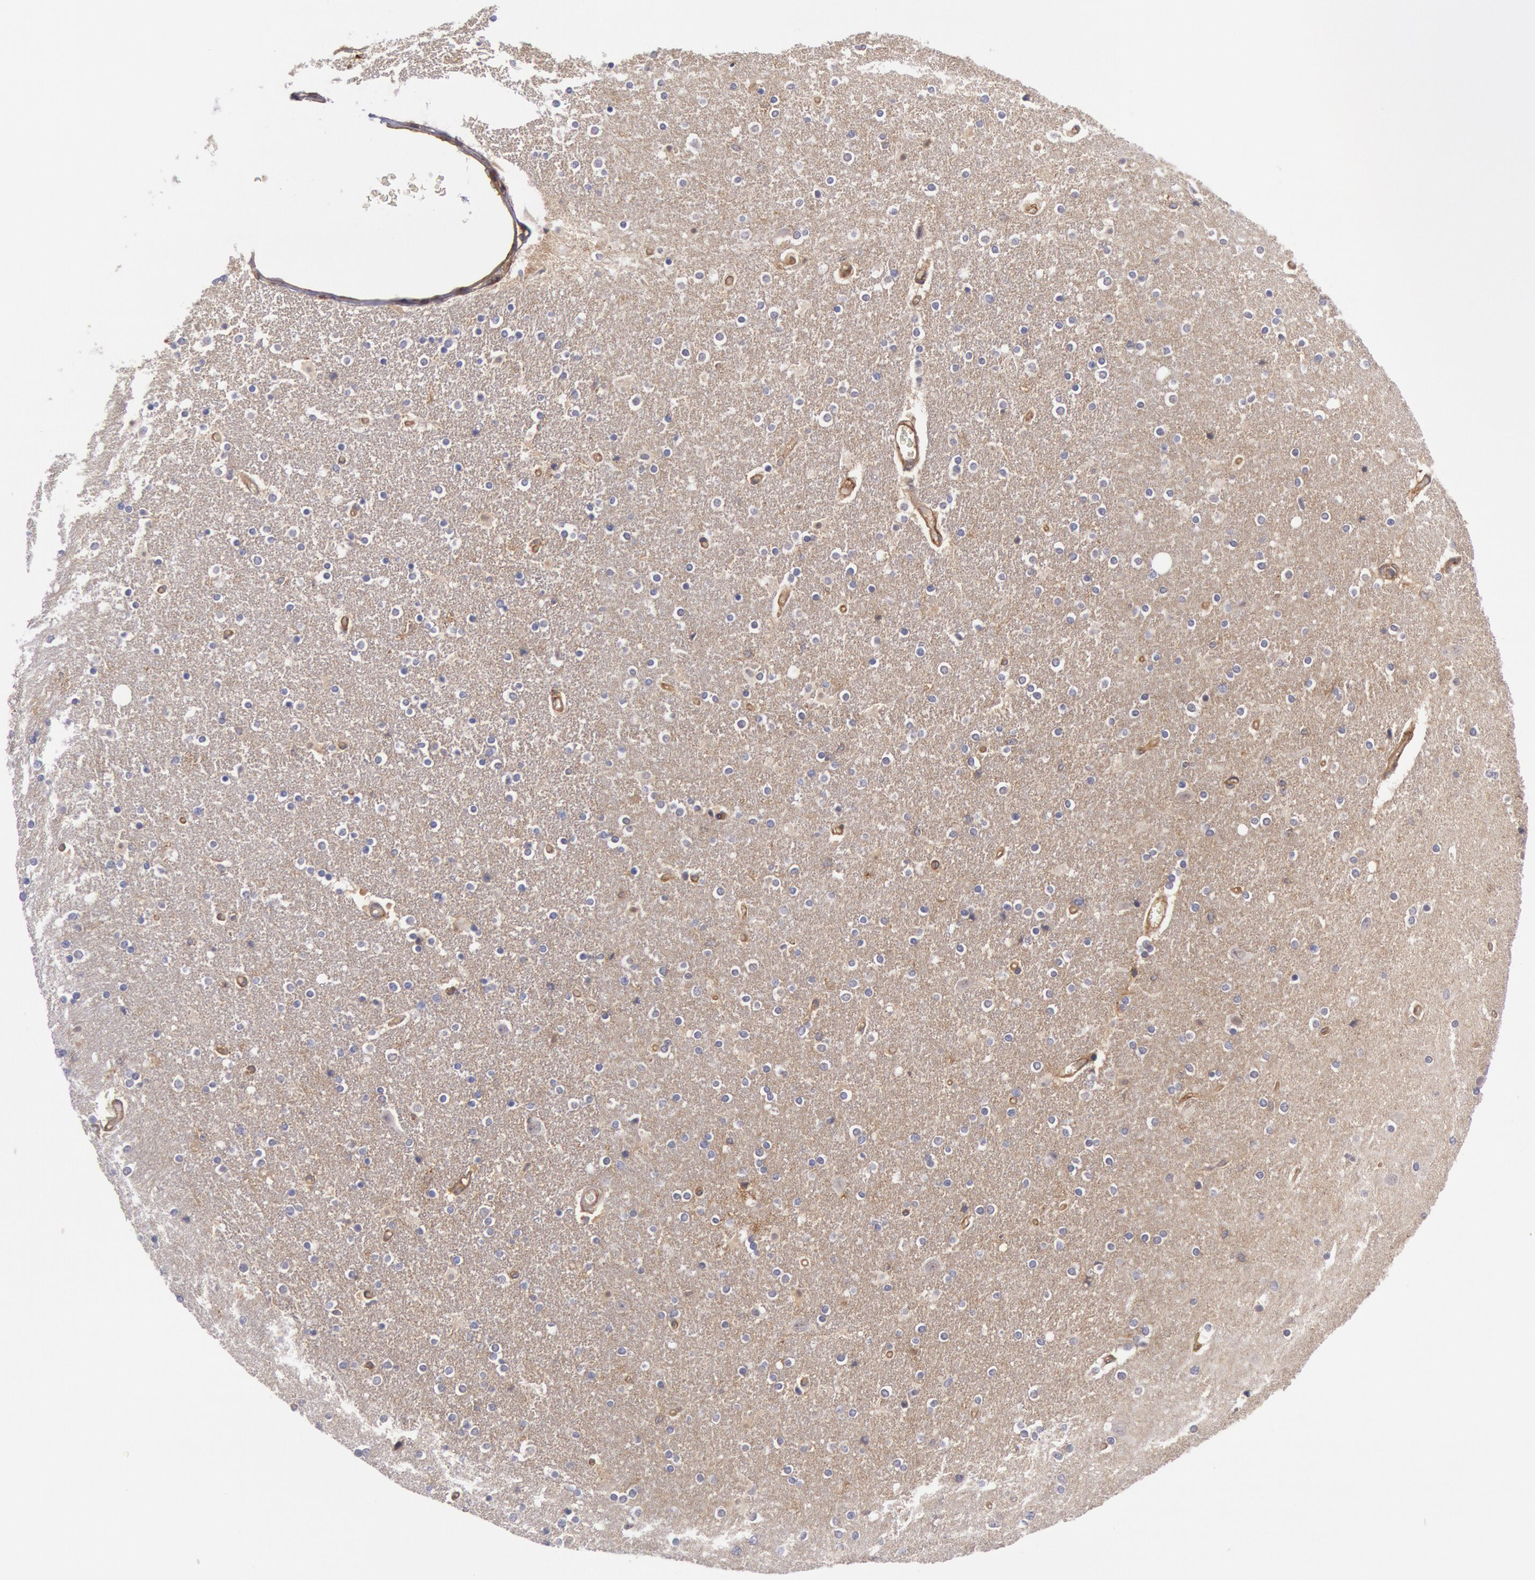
{"staining": {"intensity": "negative", "quantity": "none", "location": "none"}, "tissue": "caudate", "cell_type": "Glial cells", "image_type": "normal", "snomed": [{"axis": "morphology", "description": "Normal tissue, NOS"}, {"axis": "topography", "description": "Lateral ventricle wall"}], "caption": "The image demonstrates no staining of glial cells in unremarkable caudate. The staining is performed using DAB (3,3'-diaminobenzidine) brown chromogen with nuclei counter-stained in using hematoxylin.", "gene": "STX4", "patient": {"sex": "female", "age": 54}}